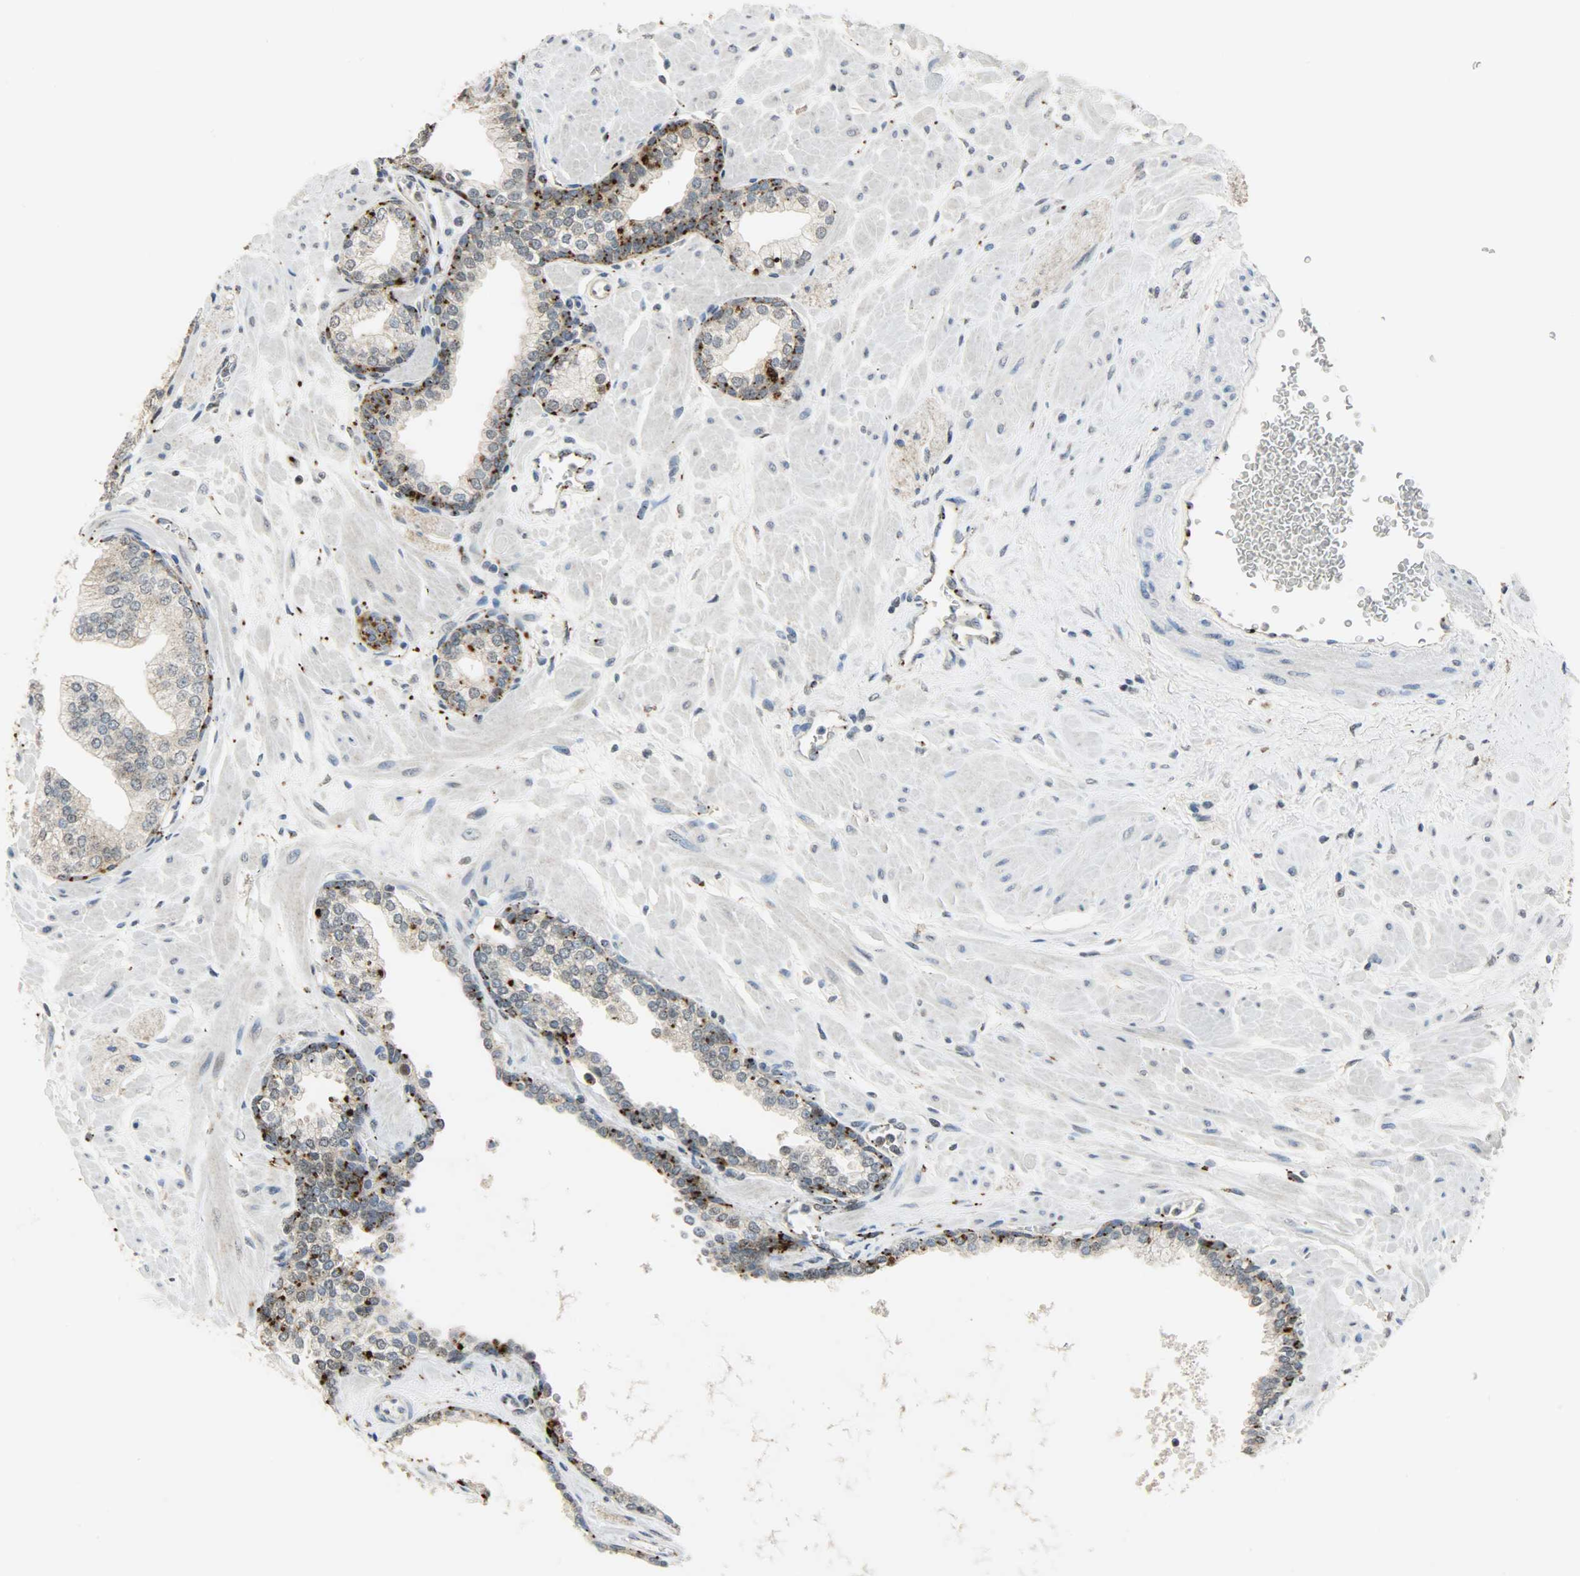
{"staining": {"intensity": "strong", "quantity": ">75%", "location": "cytoplasmic/membranous"}, "tissue": "prostate", "cell_type": "Glandular cells", "image_type": "normal", "snomed": [{"axis": "morphology", "description": "Normal tissue, NOS"}, {"axis": "topography", "description": "Prostate"}], "caption": "Immunohistochemical staining of normal human prostate displays high levels of strong cytoplasmic/membranous expression in about >75% of glandular cells.", "gene": "GIT2", "patient": {"sex": "male", "age": 60}}